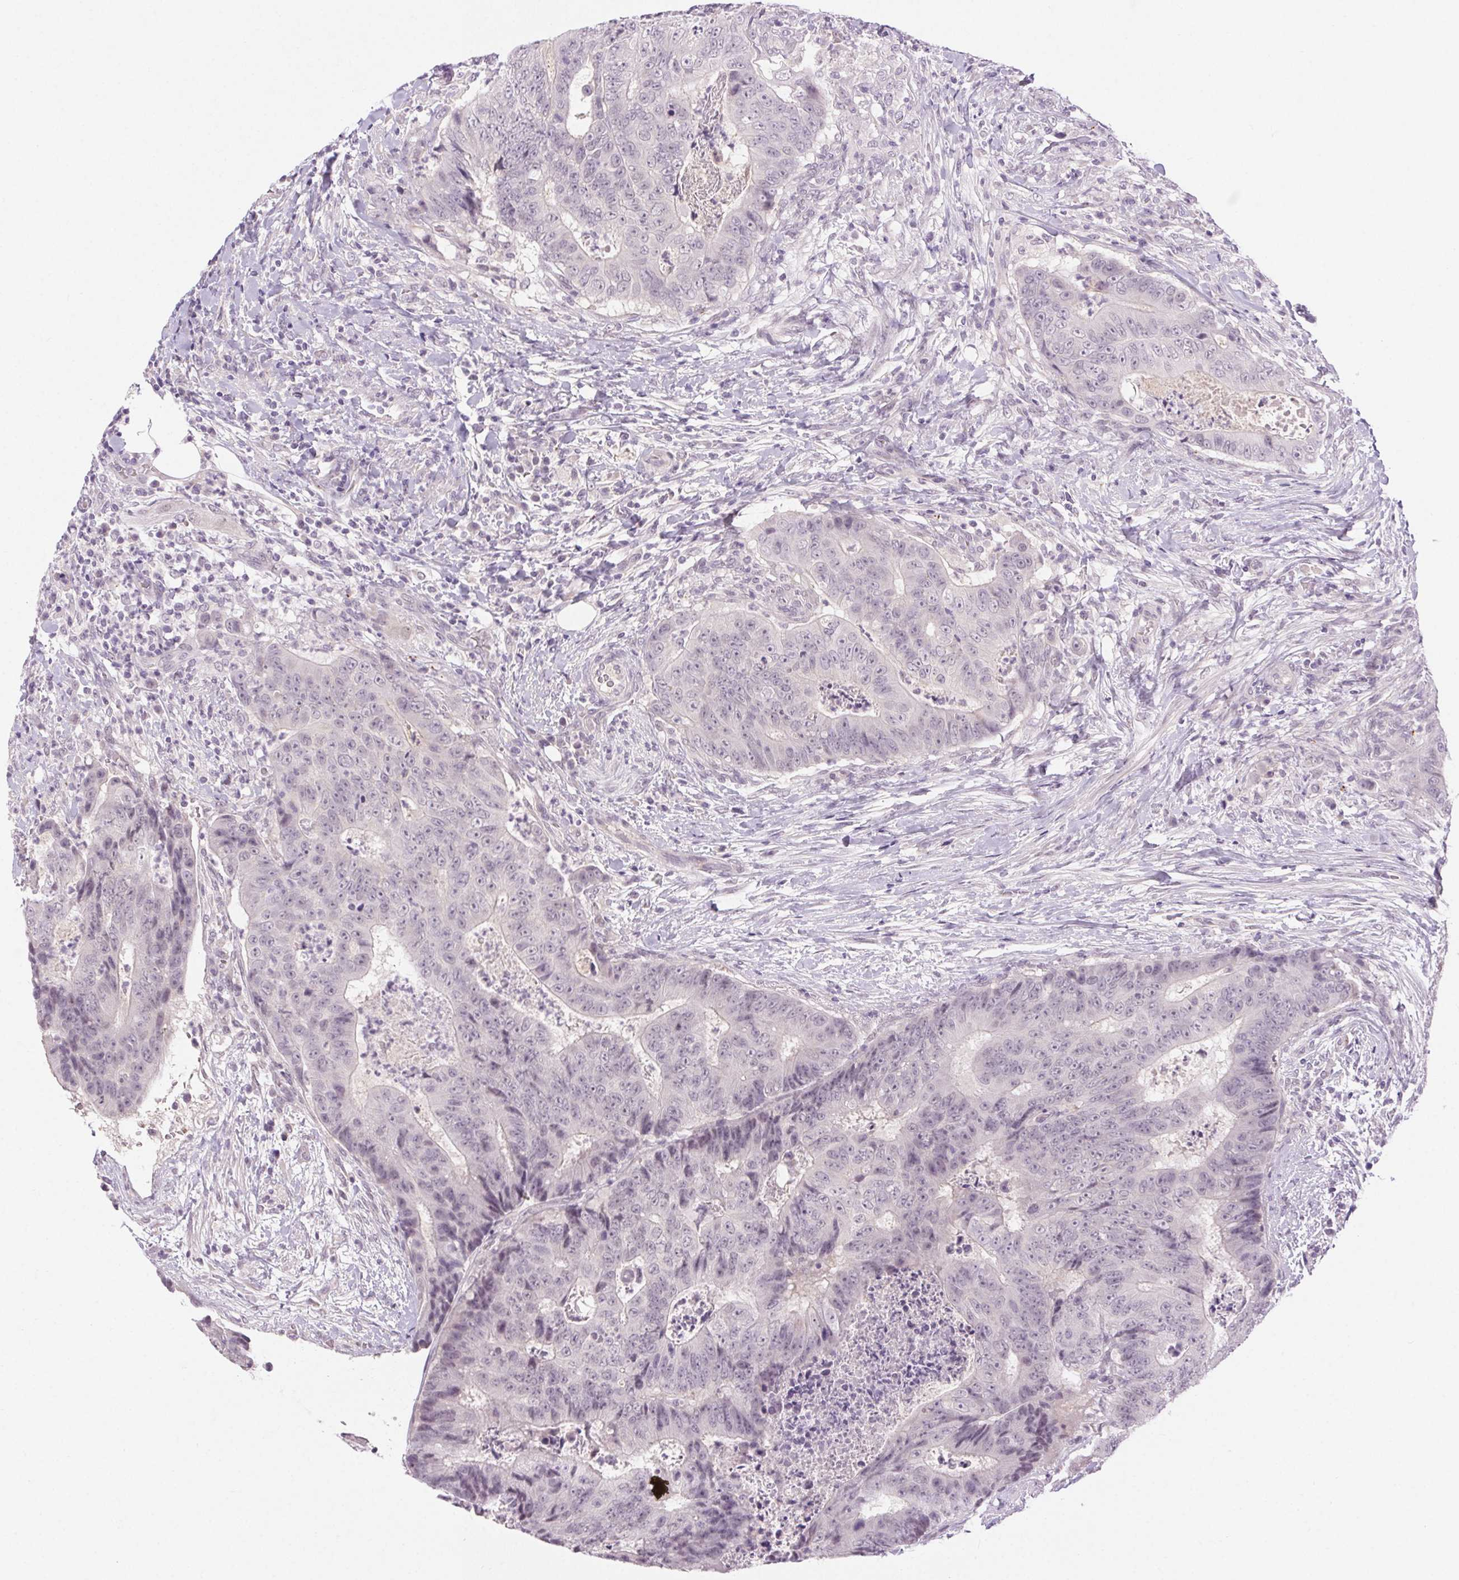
{"staining": {"intensity": "negative", "quantity": "none", "location": "none"}, "tissue": "colorectal cancer", "cell_type": "Tumor cells", "image_type": "cancer", "snomed": [{"axis": "morphology", "description": "Adenocarcinoma, NOS"}, {"axis": "topography", "description": "Colon"}], "caption": "IHC image of human adenocarcinoma (colorectal) stained for a protein (brown), which displays no positivity in tumor cells.", "gene": "FAM168A", "patient": {"sex": "female", "age": 48}}